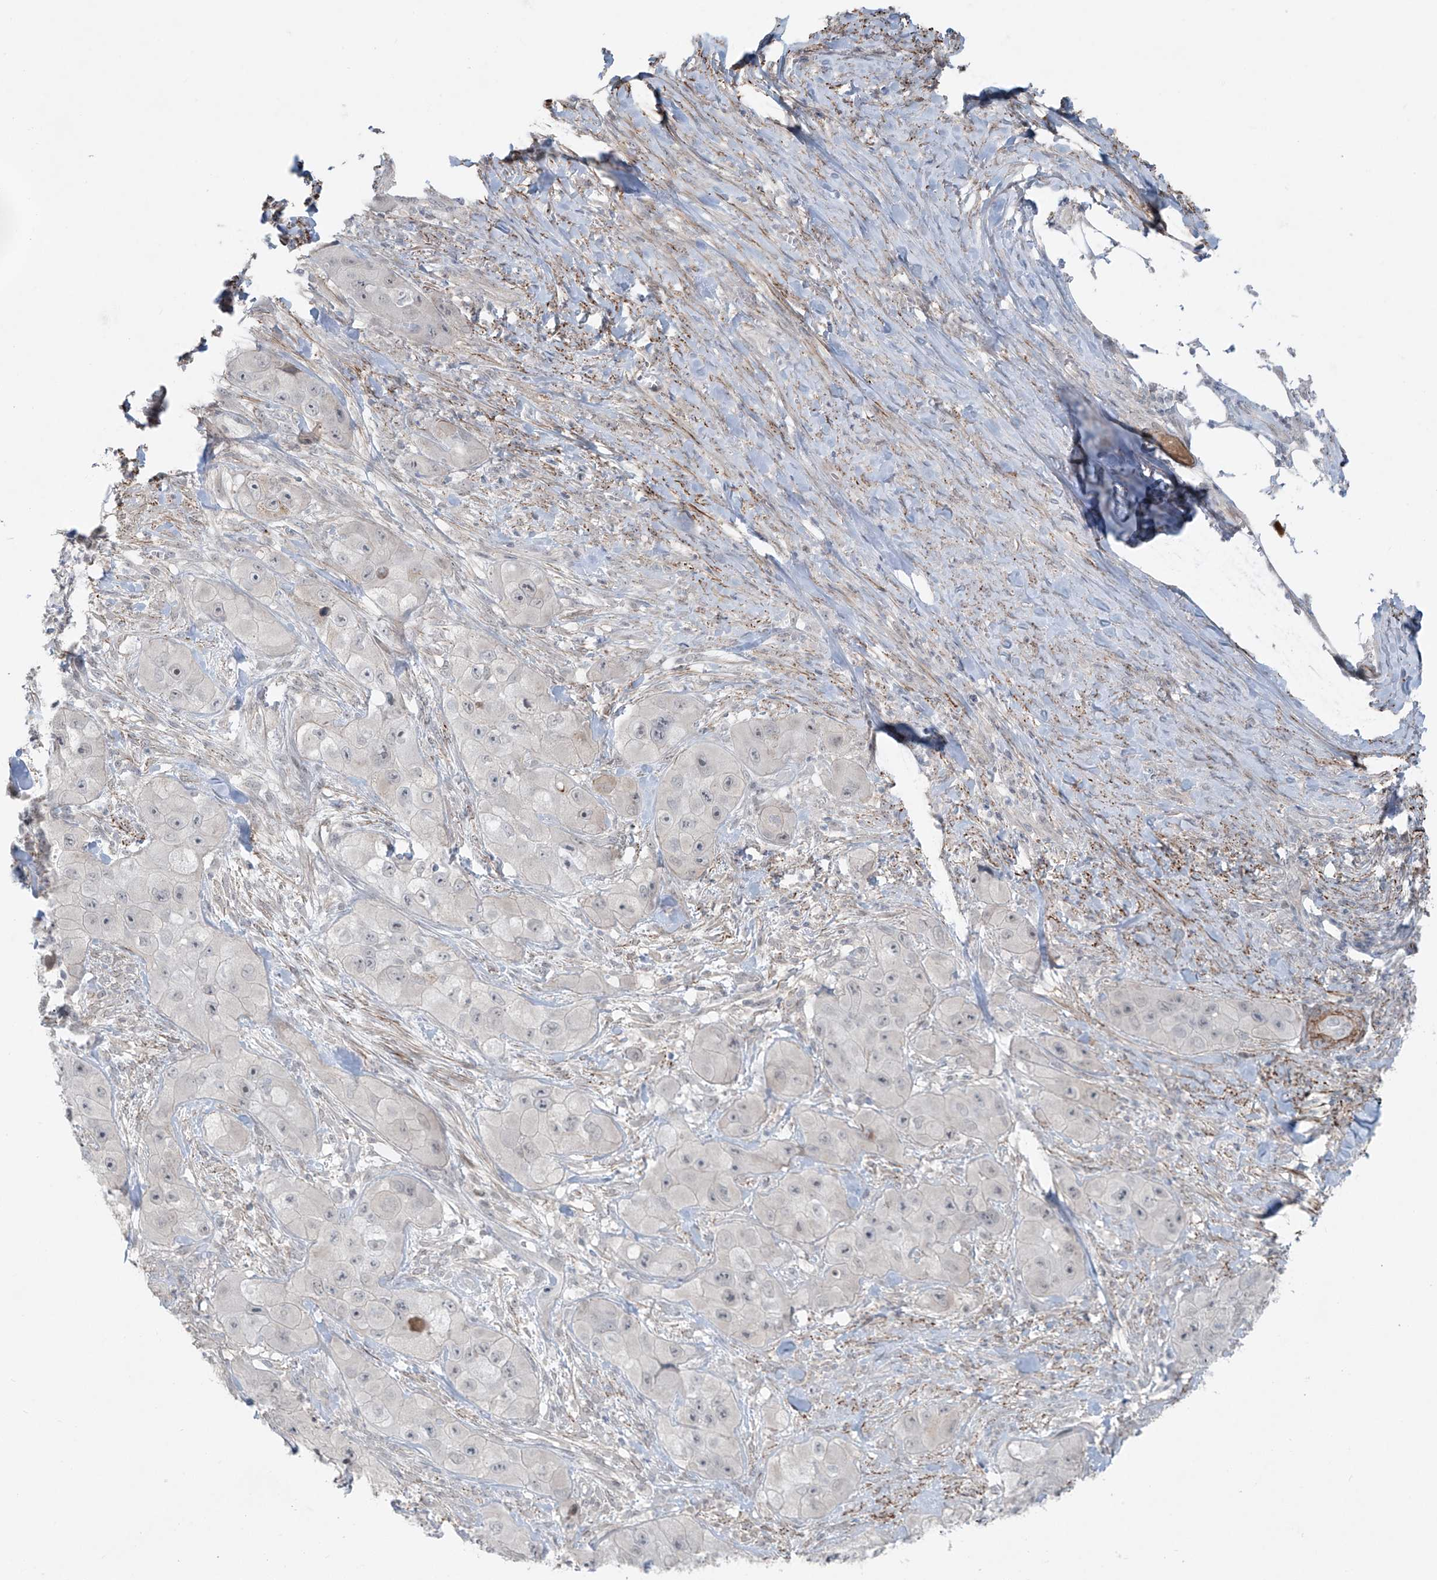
{"staining": {"intensity": "negative", "quantity": "none", "location": "none"}, "tissue": "skin cancer", "cell_type": "Tumor cells", "image_type": "cancer", "snomed": [{"axis": "morphology", "description": "Squamous cell carcinoma, NOS"}, {"axis": "topography", "description": "Skin"}, {"axis": "topography", "description": "Subcutis"}], "caption": "Immunohistochemistry histopathology image of neoplastic tissue: human skin squamous cell carcinoma stained with DAB exhibits no significant protein expression in tumor cells.", "gene": "RASGEF1A", "patient": {"sex": "male", "age": 73}}